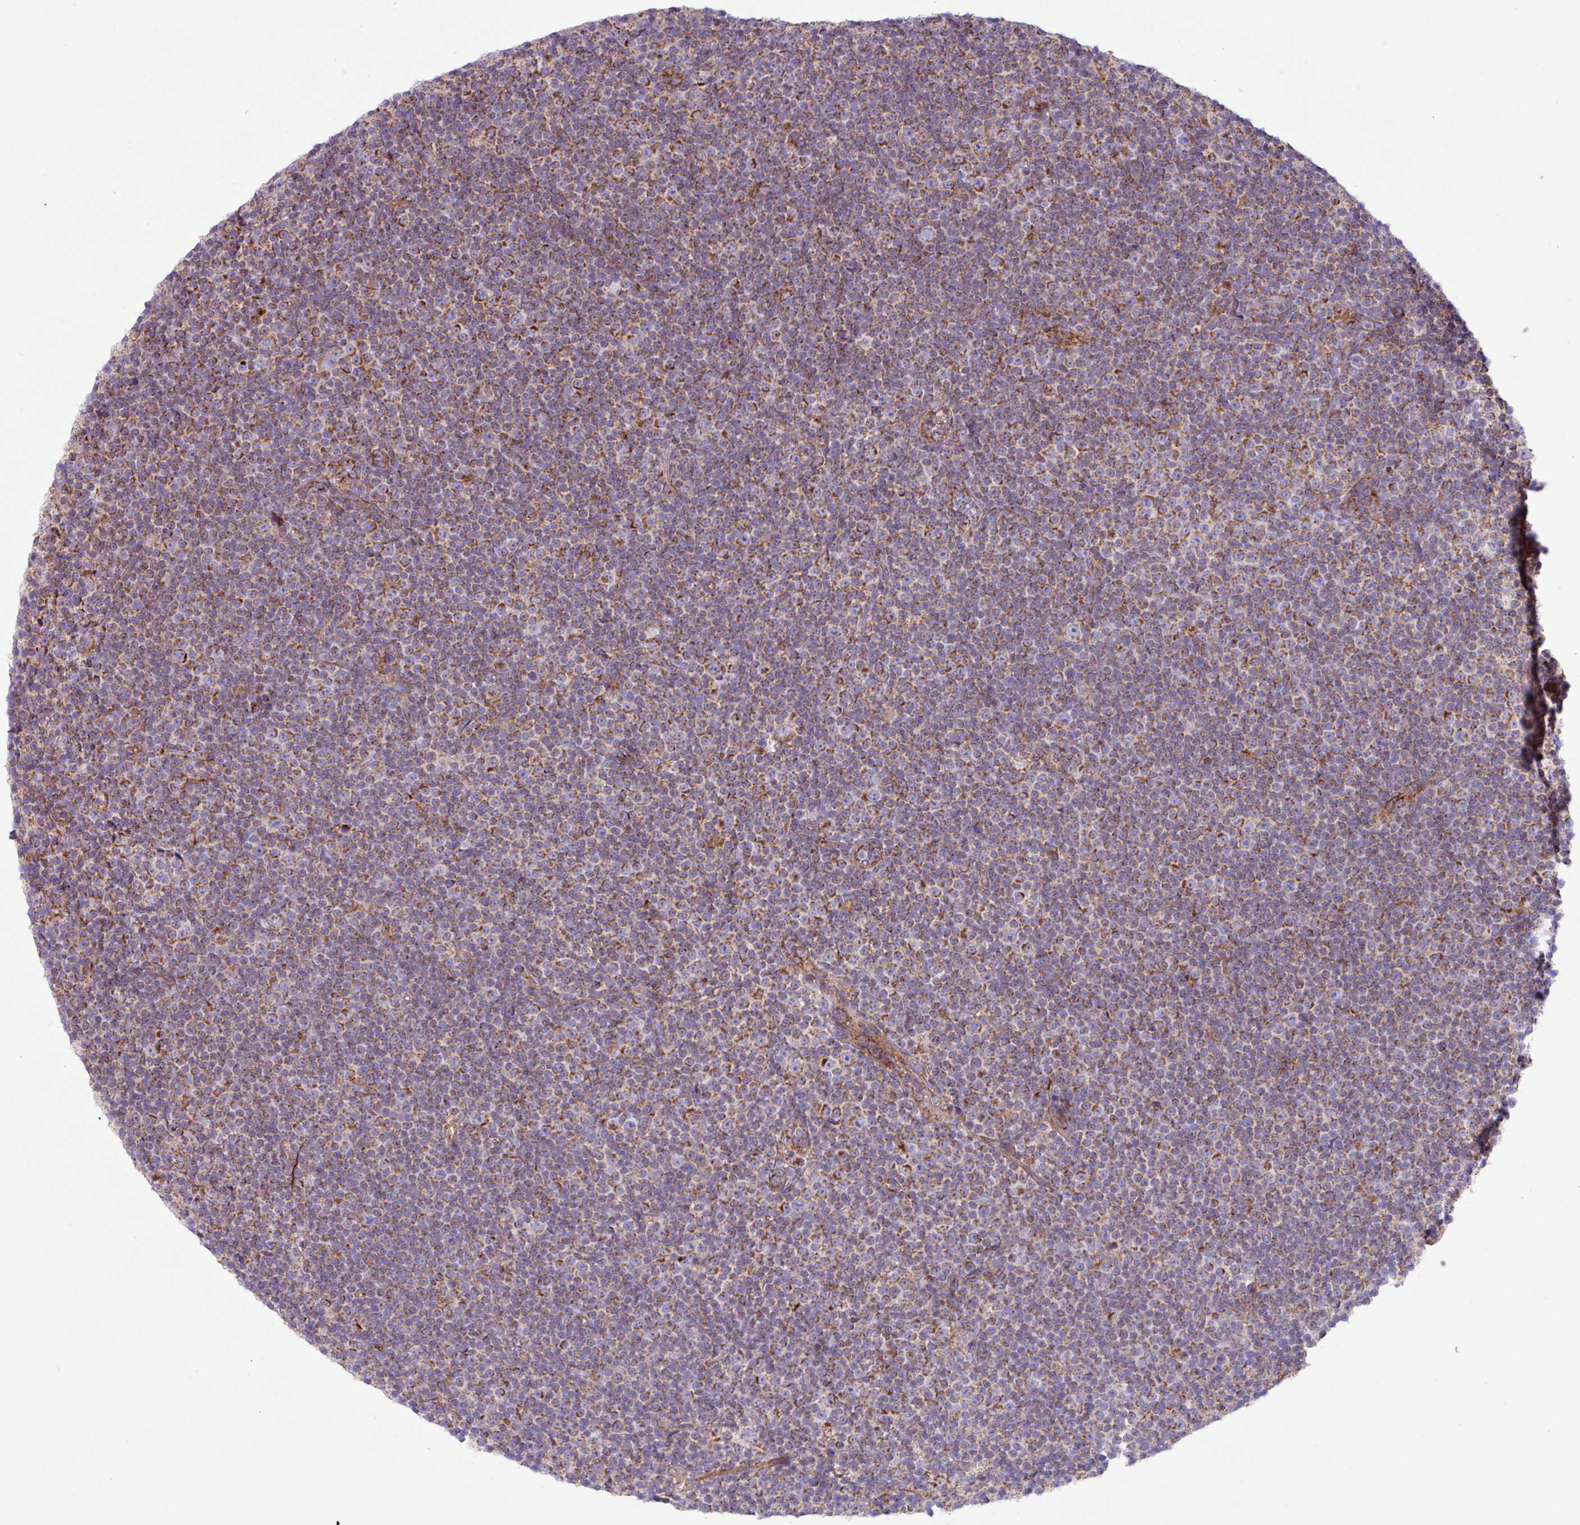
{"staining": {"intensity": "moderate", "quantity": ">75%", "location": "cytoplasmic/membranous"}, "tissue": "lymphoma", "cell_type": "Tumor cells", "image_type": "cancer", "snomed": [{"axis": "morphology", "description": "Malignant lymphoma, non-Hodgkin's type, Low grade"}, {"axis": "topography", "description": "Lymph node"}], "caption": "Approximately >75% of tumor cells in lymphoma display moderate cytoplasmic/membranous protein positivity as visualized by brown immunohistochemical staining.", "gene": "OTULIN", "patient": {"sex": "female", "age": 67}}